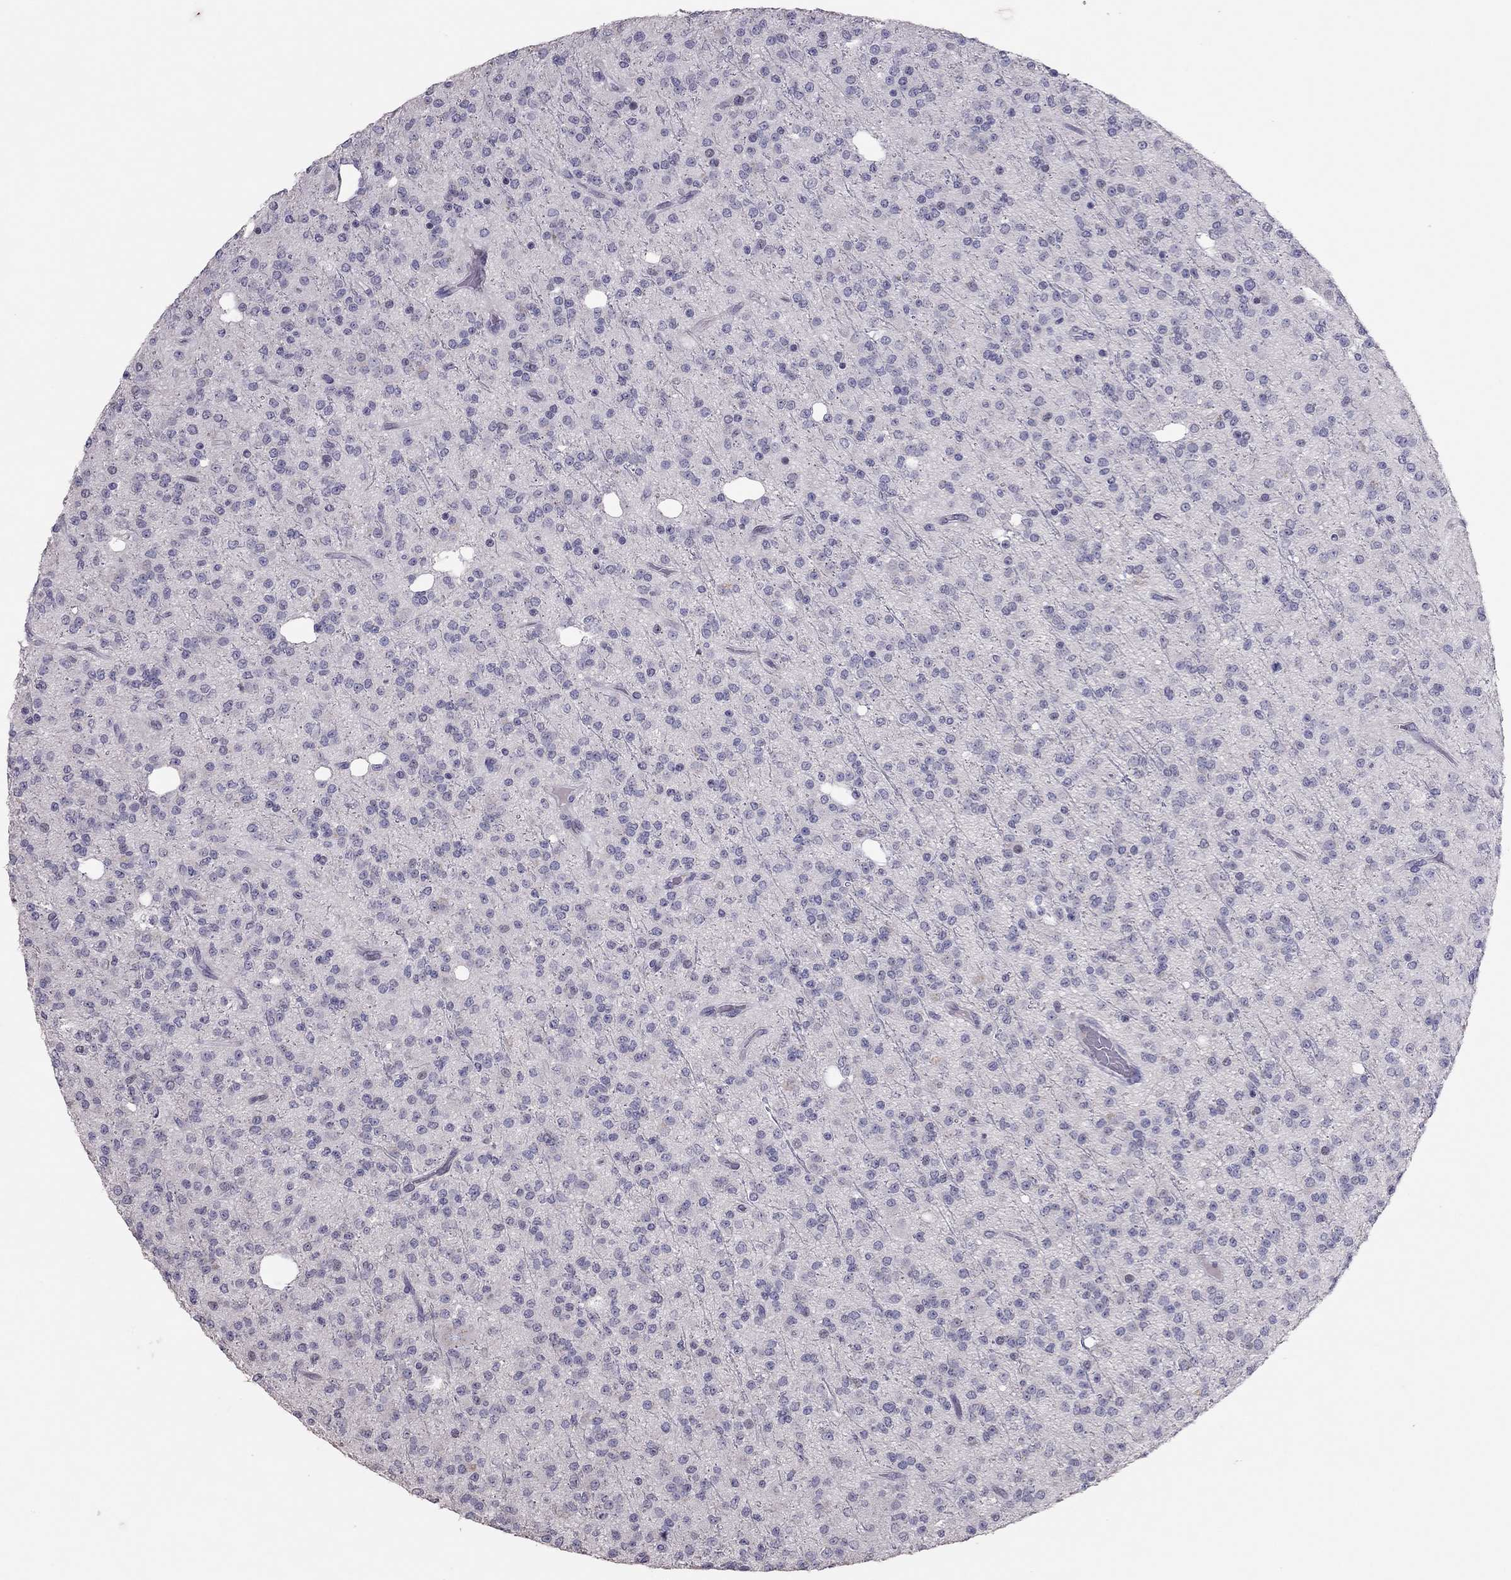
{"staining": {"intensity": "negative", "quantity": "none", "location": "none"}, "tissue": "glioma", "cell_type": "Tumor cells", "image_type": "cancer", "snomed": [{"axis": "morphology", "description": "Glioma, malignant, Low grade"}, {"axis": "topography", "description": "Brain"}], "caption": "There is no significant positivity in tumor cells of malignant low-grade glioma.", "gene": "TSHB", "patient": {"sex": "male", "age": 27}}